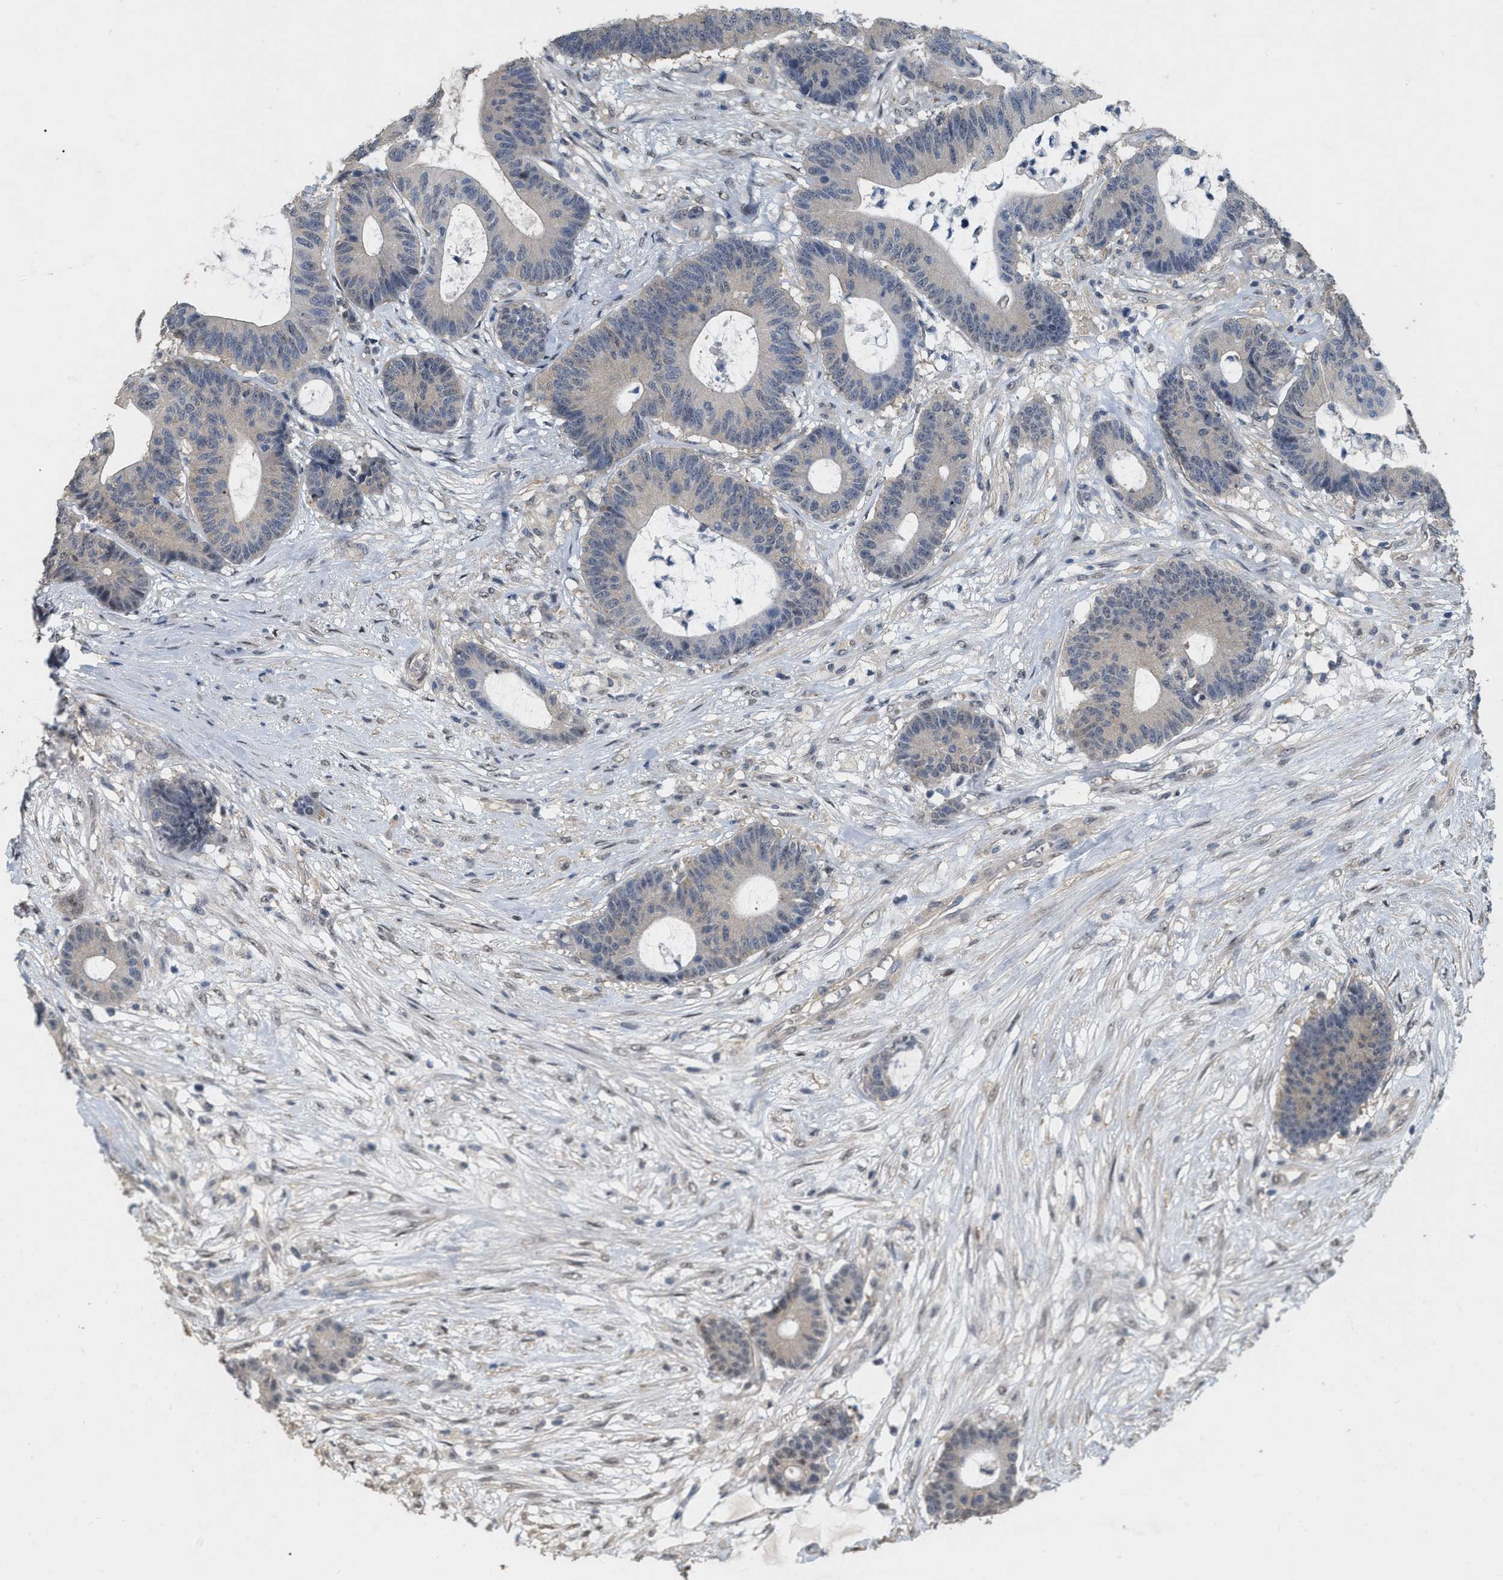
{"staining": {"intensity": "negative", "quantity": "none", "location": "none"}, "tissue": "colorectal cancer", "cell_type": "Tumor cells", "image_type": "cancer", "snomed": [{"axis": "morphology", "description": "Adenocarcinoma, NOS"}, {"axis": "topography", "description": "Colon"}], "caption": "Protein analysis of colorectal cancer exhibits no significant staining in tumor cells.", "gene": "RUVBL1", "patient": {"sex": "female", "age": 84}}